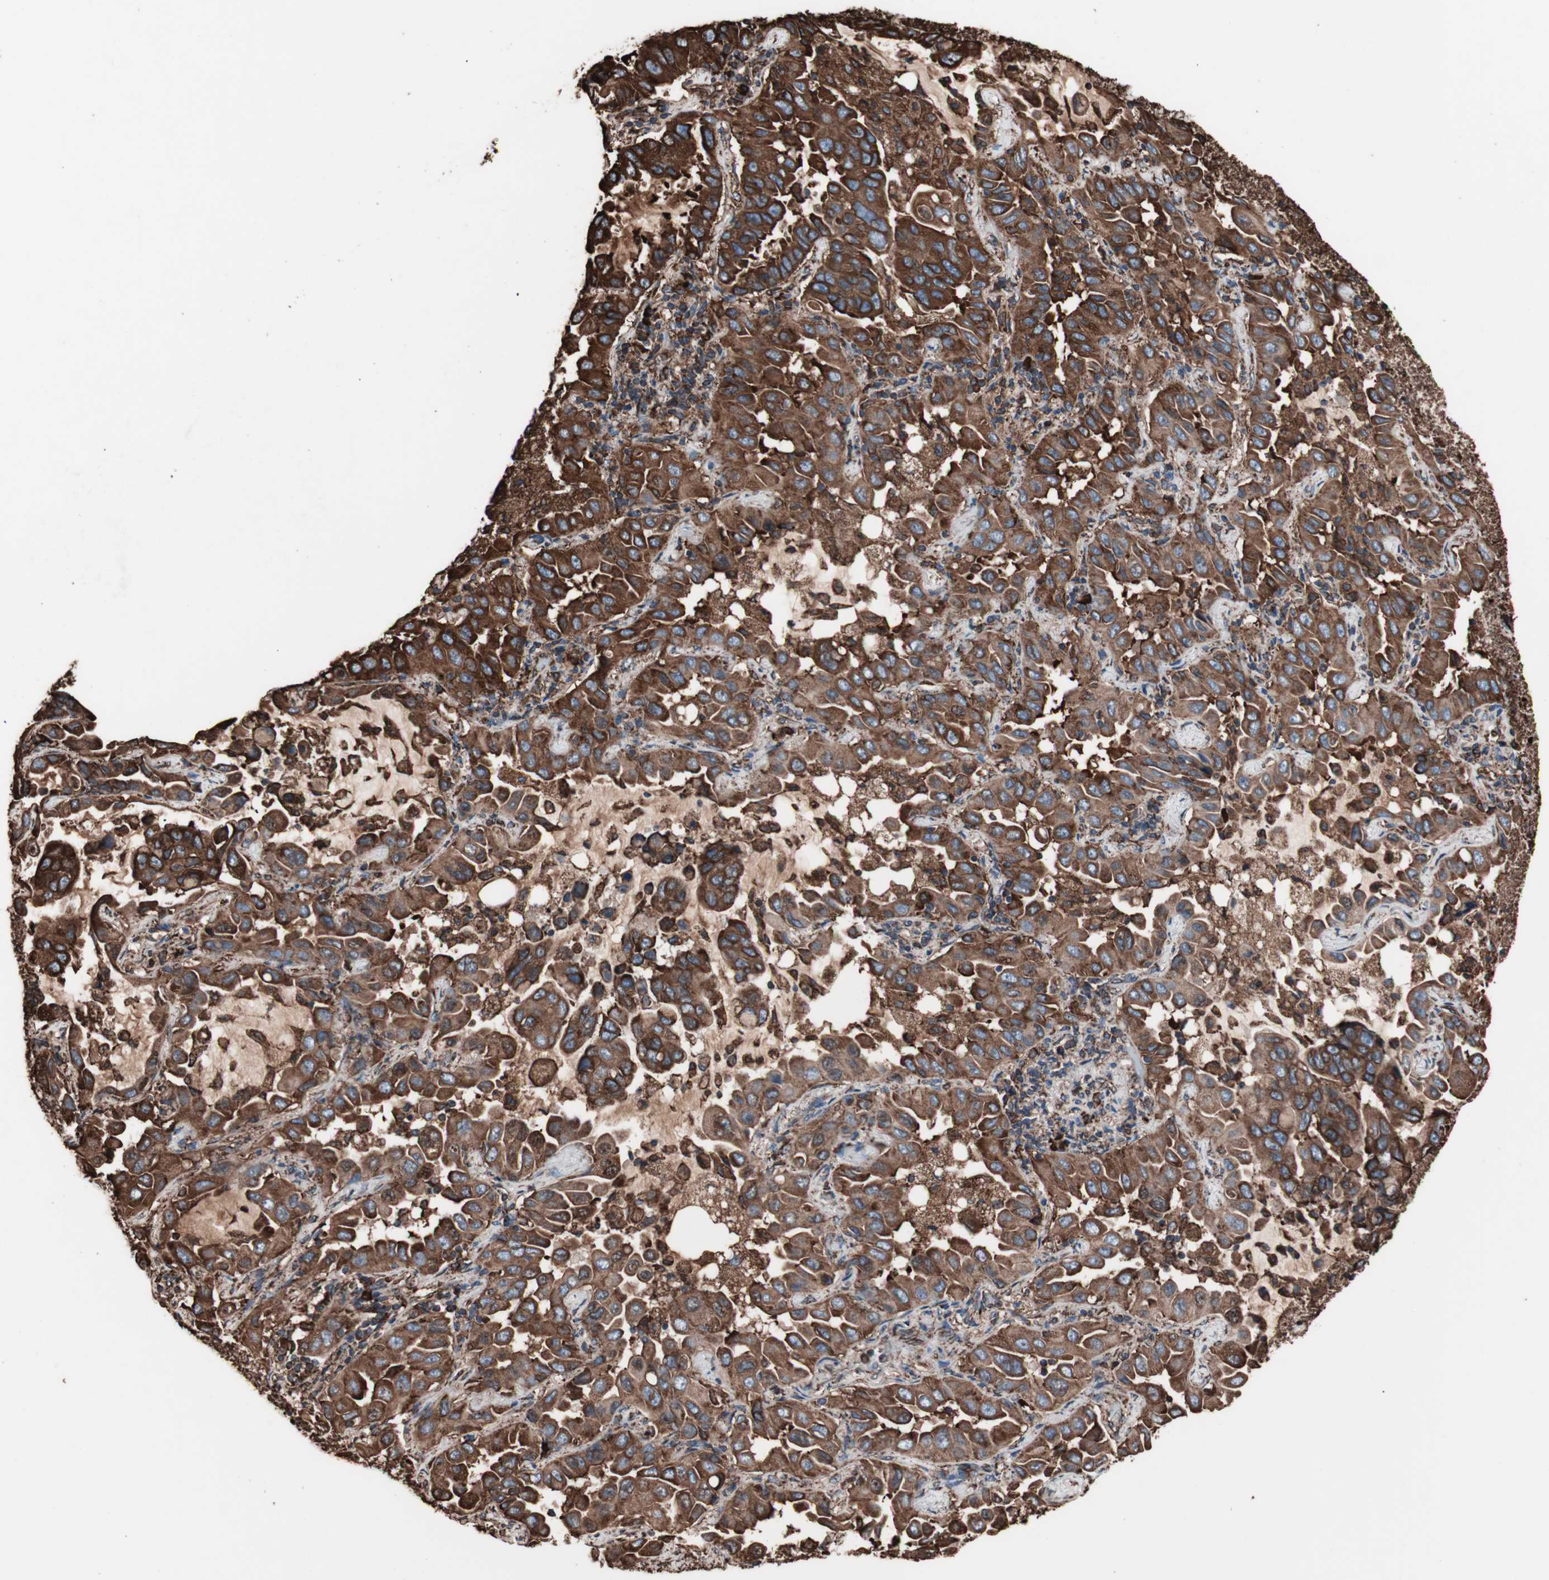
{"staining": {"intensity": "strong", "quantity": ">75%", "location": "cytoplasmic/membranous"}, "tissue": "lung cancer", "cell_type": "Tumor cells", "image_type": "cancer", "snomed": [{"axis": "morphology", "description": "Adenocarcinoma, NOS"}, {"axis": "topography", "description": "Lung"}], "caption": "Protein expression by IHC demonstrates strong cytoplasmic/membranous positivity in approximately >75% of tumor cells in lung cancer.", "gene": "HSP90B1", "patient": {"sex": "male", "age": 64}}